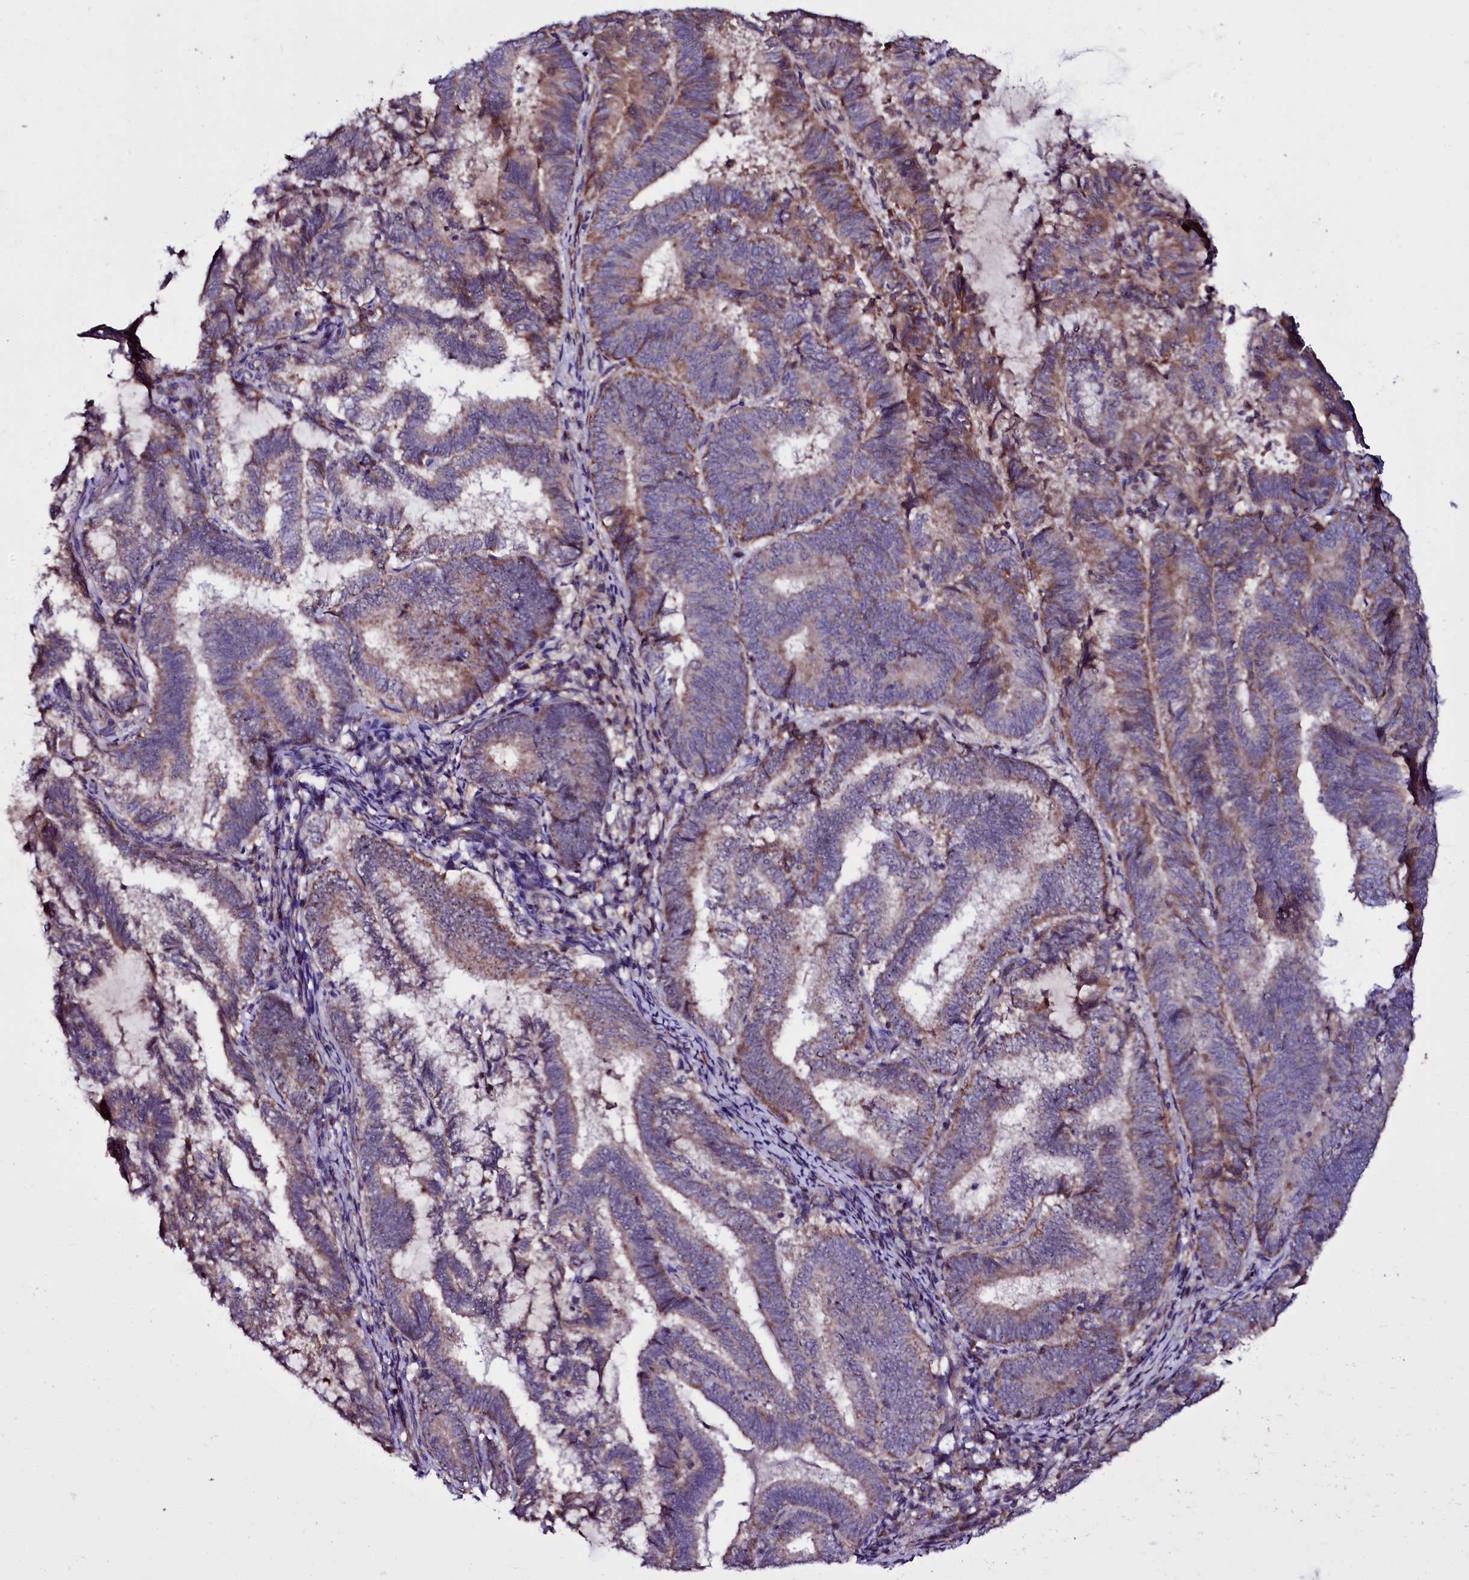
{"staining": {"intensity": "weak", "quantity": ">75%", "location": "cytoplasmic/membranous"}, "tissue": "endometrial cancer", "cell_type": "Tumor cells", "image_type": "cancer", "snomed": [{"axis": "morphology", "description": "Adenocarcinoma, NOS"}, {"axis": "topography", "description": "Endometrium"}], "caption": "Protein analysis of endometrial adenocarcinoma tissue demonstrates weak cytoplasmic/membranous positivity in about >75% of tumor cells.", "gene": "NAA80", "patient": {"sex": "female", "age": 80}}